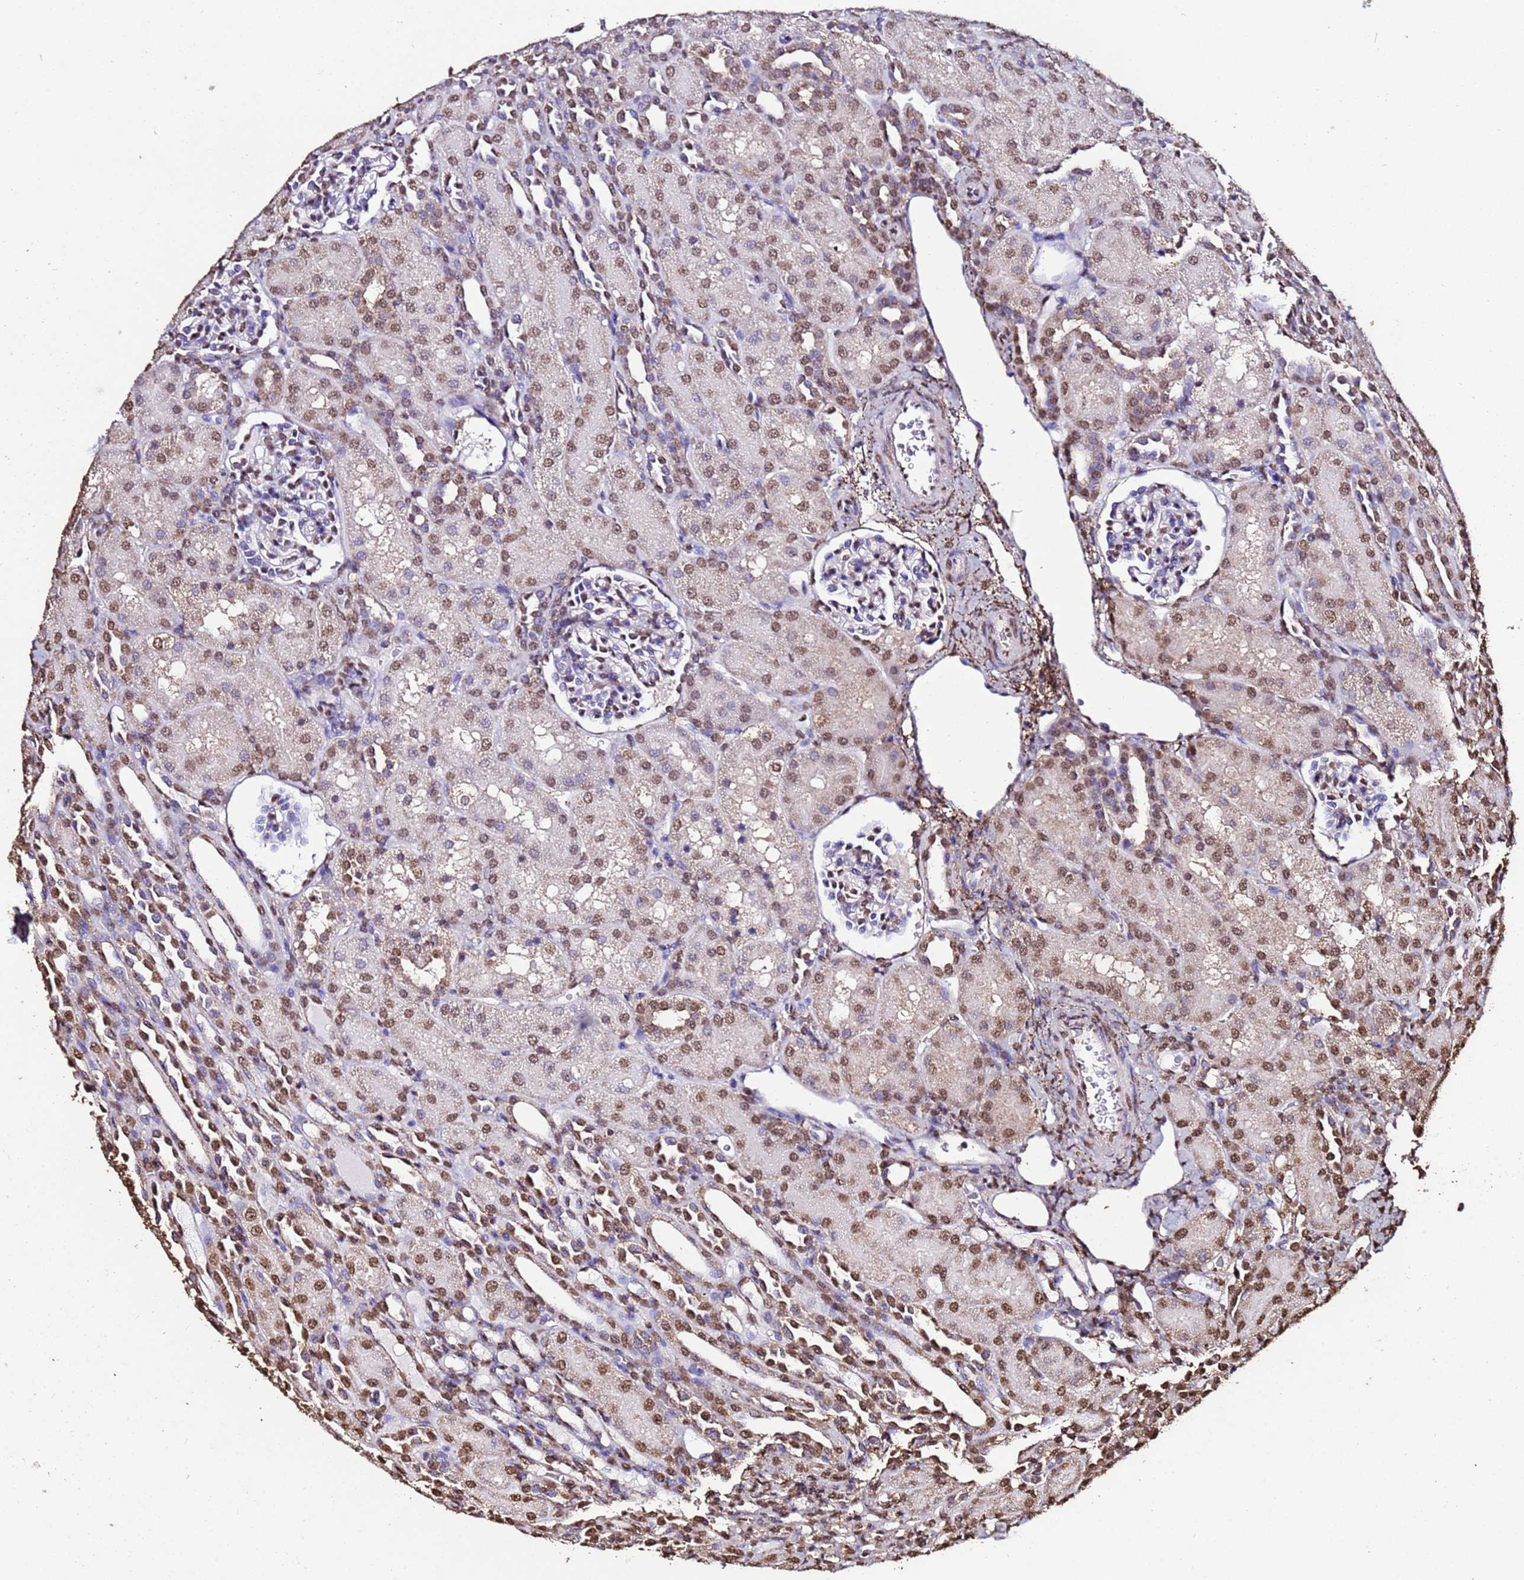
{"staining": {"intensity": "moderate", "quantity": "25%-75%", "location": "nuclear"}, "tissue": "kidney", "cell_type": "Cells in glomeruli", "image_type": "normal", "snomed": [{"axis": "morphology", "description": "Normal tissue, NOS"}, {"axis": "topography", "description": "Kidney"}], "caption": "Cells in glomeruli show medium levels of moderate nuclear expression in about 25%-75% of cells in unremarkable human kidney. (DAB IHC with brightfield microscopy, high magnification).", "gene": "TRIP6", "patient": {"sex": "male", "age": 1}}